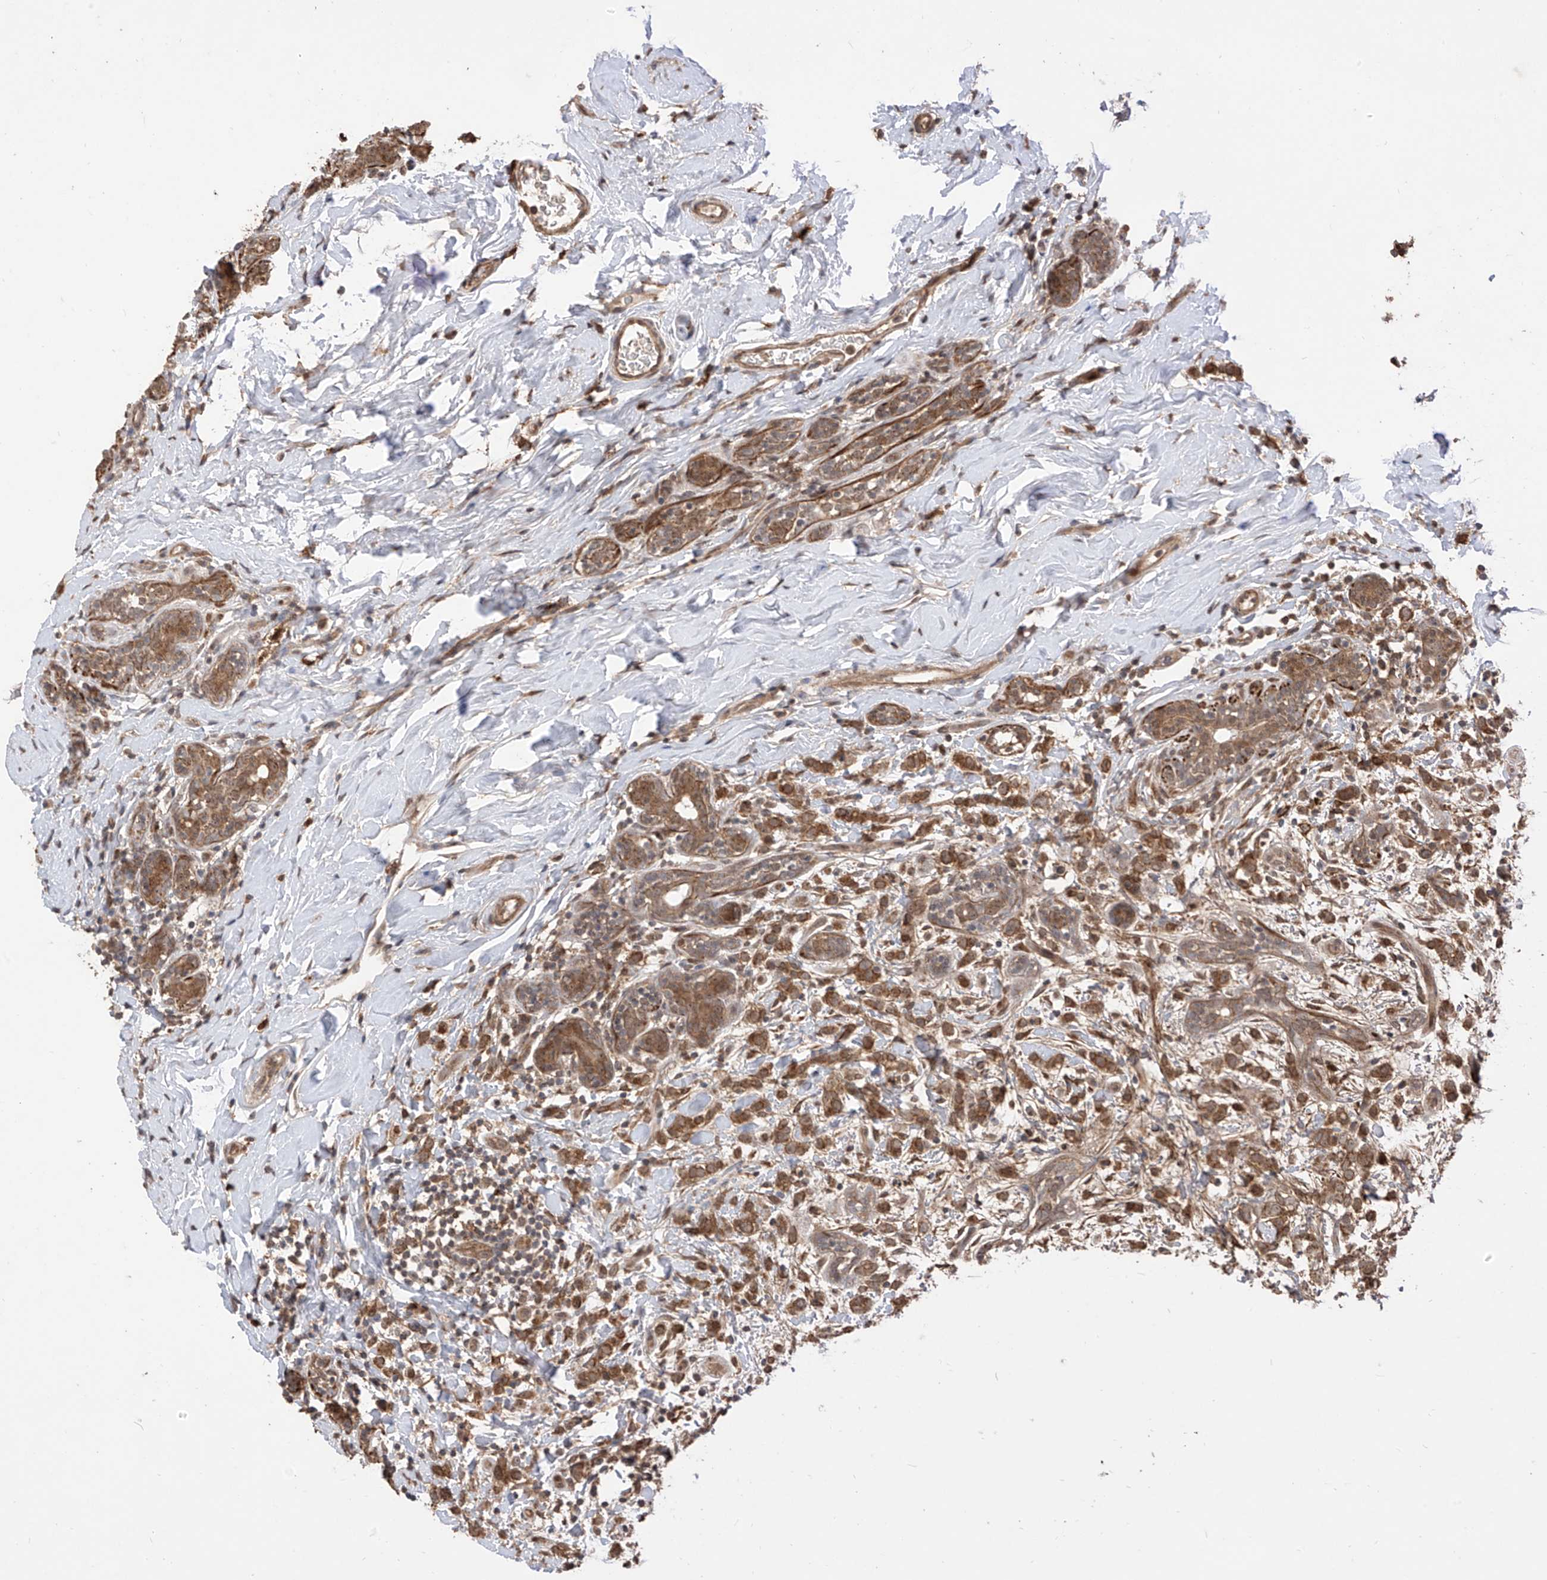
{"staining": {"intensity": "moderate", "quantity": ">75%", "location": "cytoplasmic/membranous"}, "tissue": "breast cancer", "cell_type": "Tumor cells", "image_type": "cancer", "snomed": [{"axis": "morphology", "description": "Normal tissue, NOS"}, {"axis": "morphology", "description": "Lobular carcinoma"}, {"axis": "topography", "description": "Breast"}], "caption": "Lobular carcinoma (breast) stained with immunohistochemistry exhibits moderate cytoplasmic/membranous staining in approximately >75% of tumor cells.", "gene": "LATS1", "patient": {"sex": "female", "age": 47}}